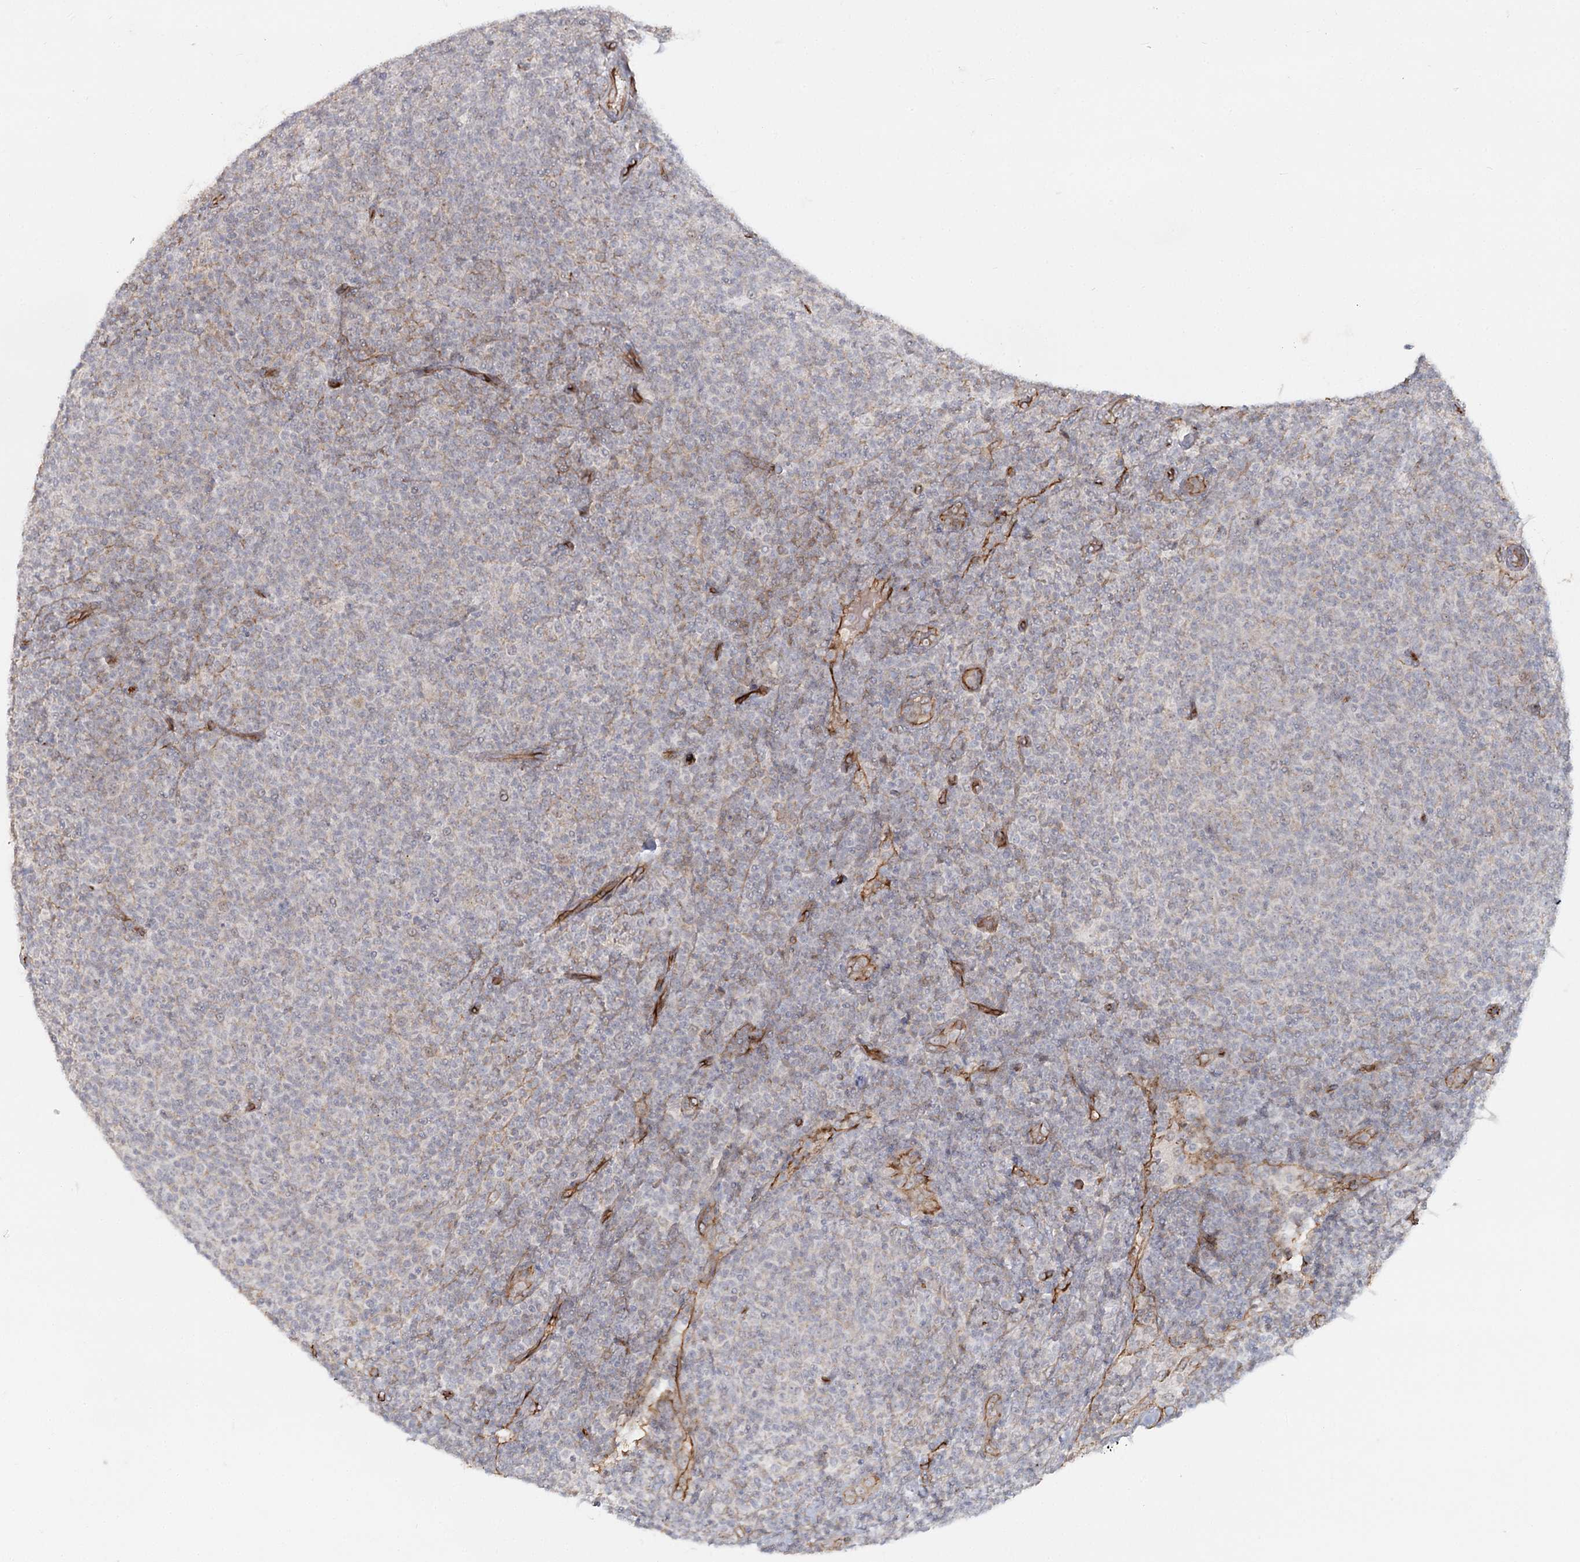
{"staining": {"intensity": "negative", "quantity": "none", "location": "none"}, "tissue": "lymphoma", "cell_type": "Tumor cells", "image_type": "cancer", "snomed": [{"axis": "morphology", "description": "Malignant lymphoma, non-Hodgkin's type, Low grade"}, {"axis": "topography", "description": "Lymph node"}], "caption": "This is a histopathology image of IHC staining of low-grade malignant lymphoma, non-Hodgkin's type, which shows no staining in tumor cells. The staining was performed using DAB (3,3'-diaminobenzidine) to visualize the protein expression in brown, while the nuclei were stained in blue with hematoxylin (Magnification: 20x).", "gene": "RPP14", "patient": {"sex": "male", "age": 66}}